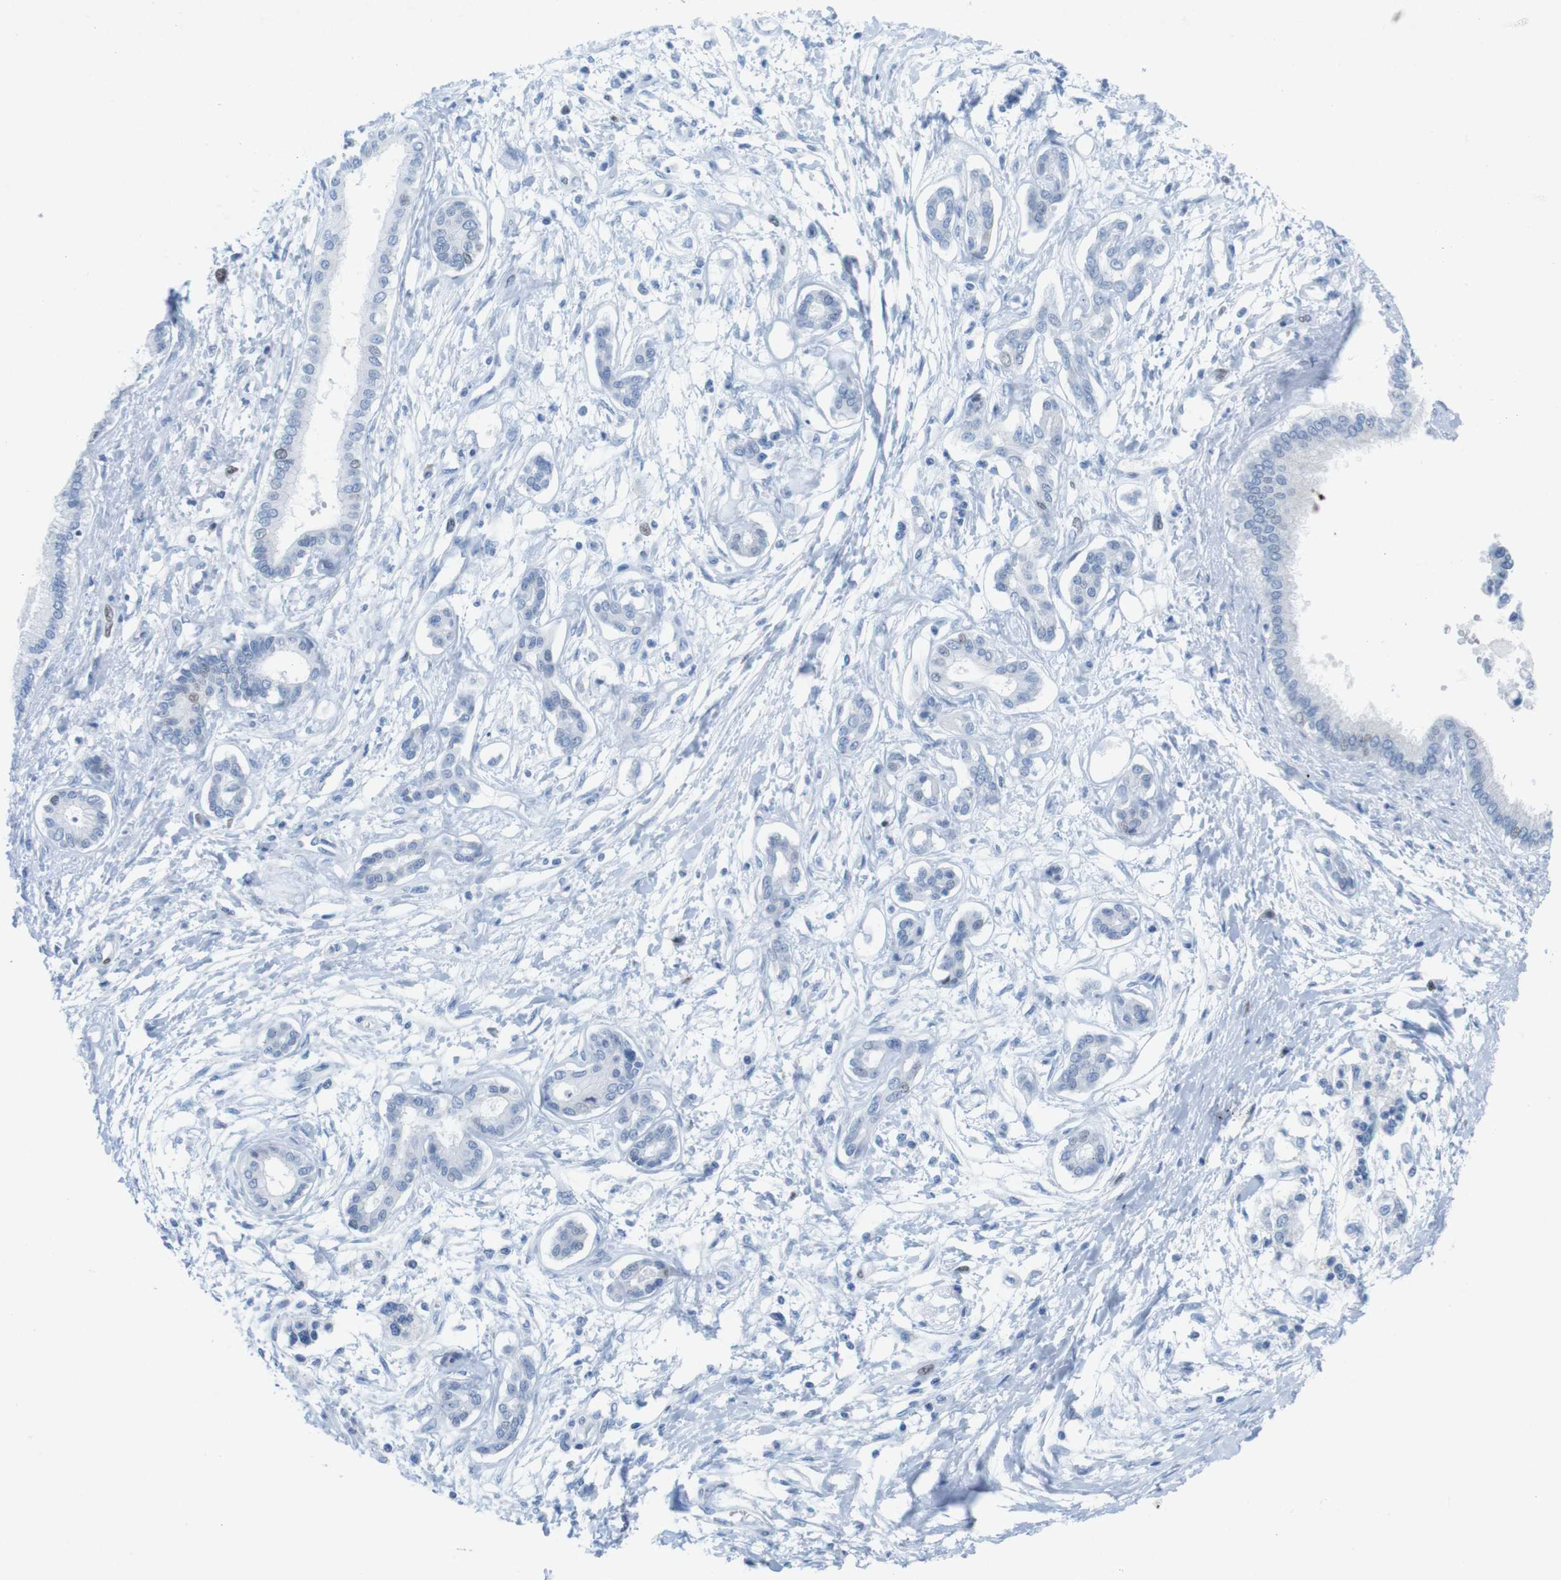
{"staining": {"intensity": "negative", "quantity": "none", "location": "none"}, "tissue": "pancreatic cancer", "cell_type": "Tumor cells", "image_type": "cancer", "snomed": [{"axis": "morphology", "description": "Adenocarcinoma, NOS"}, {"axis": "topography", "description": "Pancreas"}], "caption": "DAB (3,3'-diaminobenzidine) immunohistochemical staining of pancreatic cancer (adenocarcinoma) displays no significant staining in tumor cells. (IHC, brightfield microscopy, high magnification).", "gene": "CHAF1A", "patient": {"sex": "male", "age": 56}}